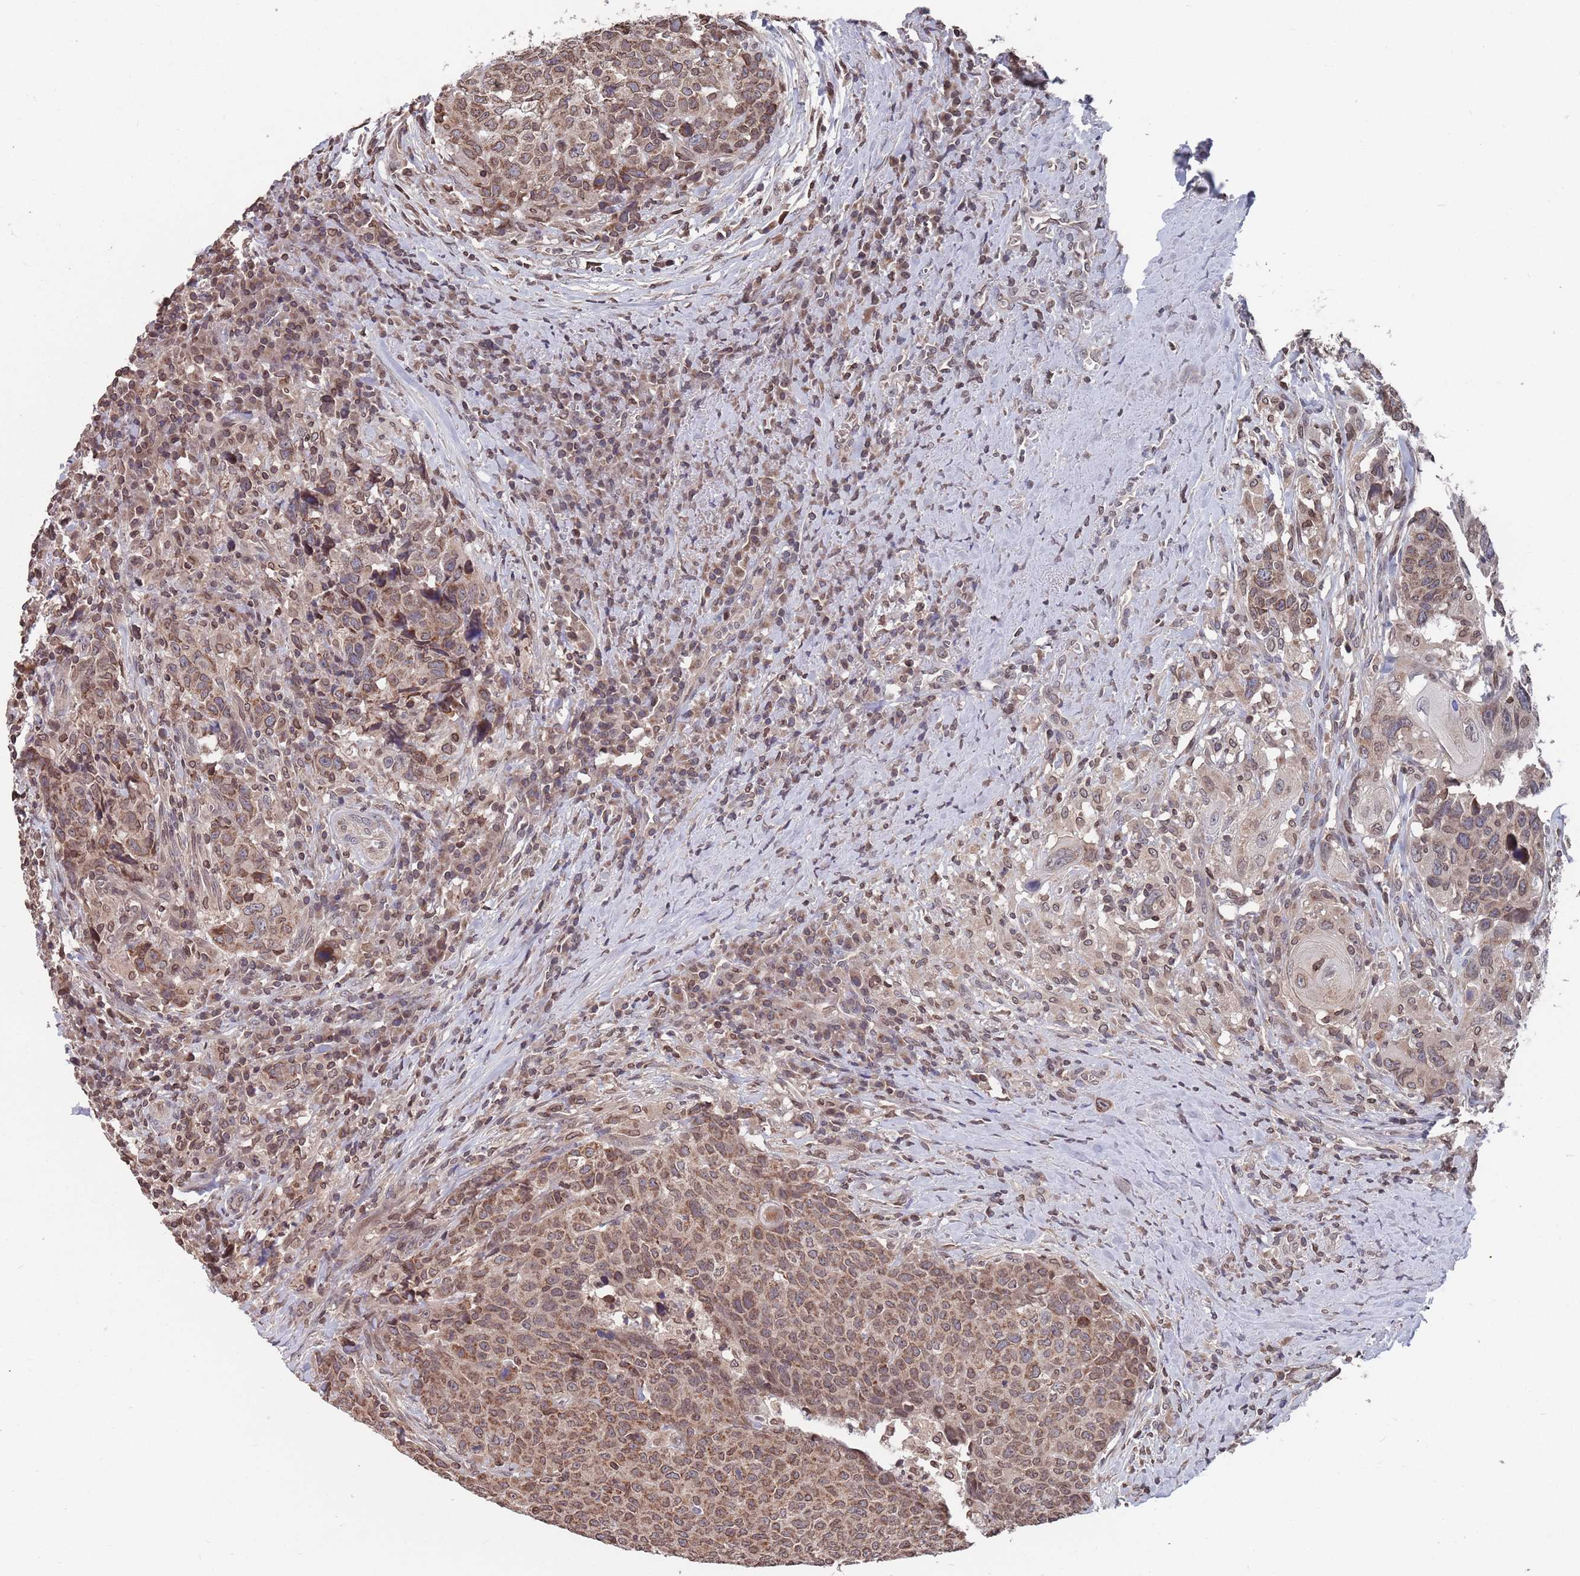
{"staining": {"intensity": "moderate", "quantity": ">75%", "location": "cytoplasmic/membranous,nuclear"}, "tissue": "head and neck cancer", "cell_type": "Tumor cells", "image_type": "cancer", "snomed": [{"axis": "morphology", "description": "Squamous cell carcinoma, NOS"}, {"axis": "topography", "description": "Head-Neck"}], "caption": "There is medium levels of moderate cytoplasmic/membranous and nuclear staining in tumor cells of head and neck cancer (squamous cell carcinoma), as demonstrated by immunohistochemical staining (brown color).", "gene": "SDHAF3", "patient": {"sex": "male", "age": 66}}